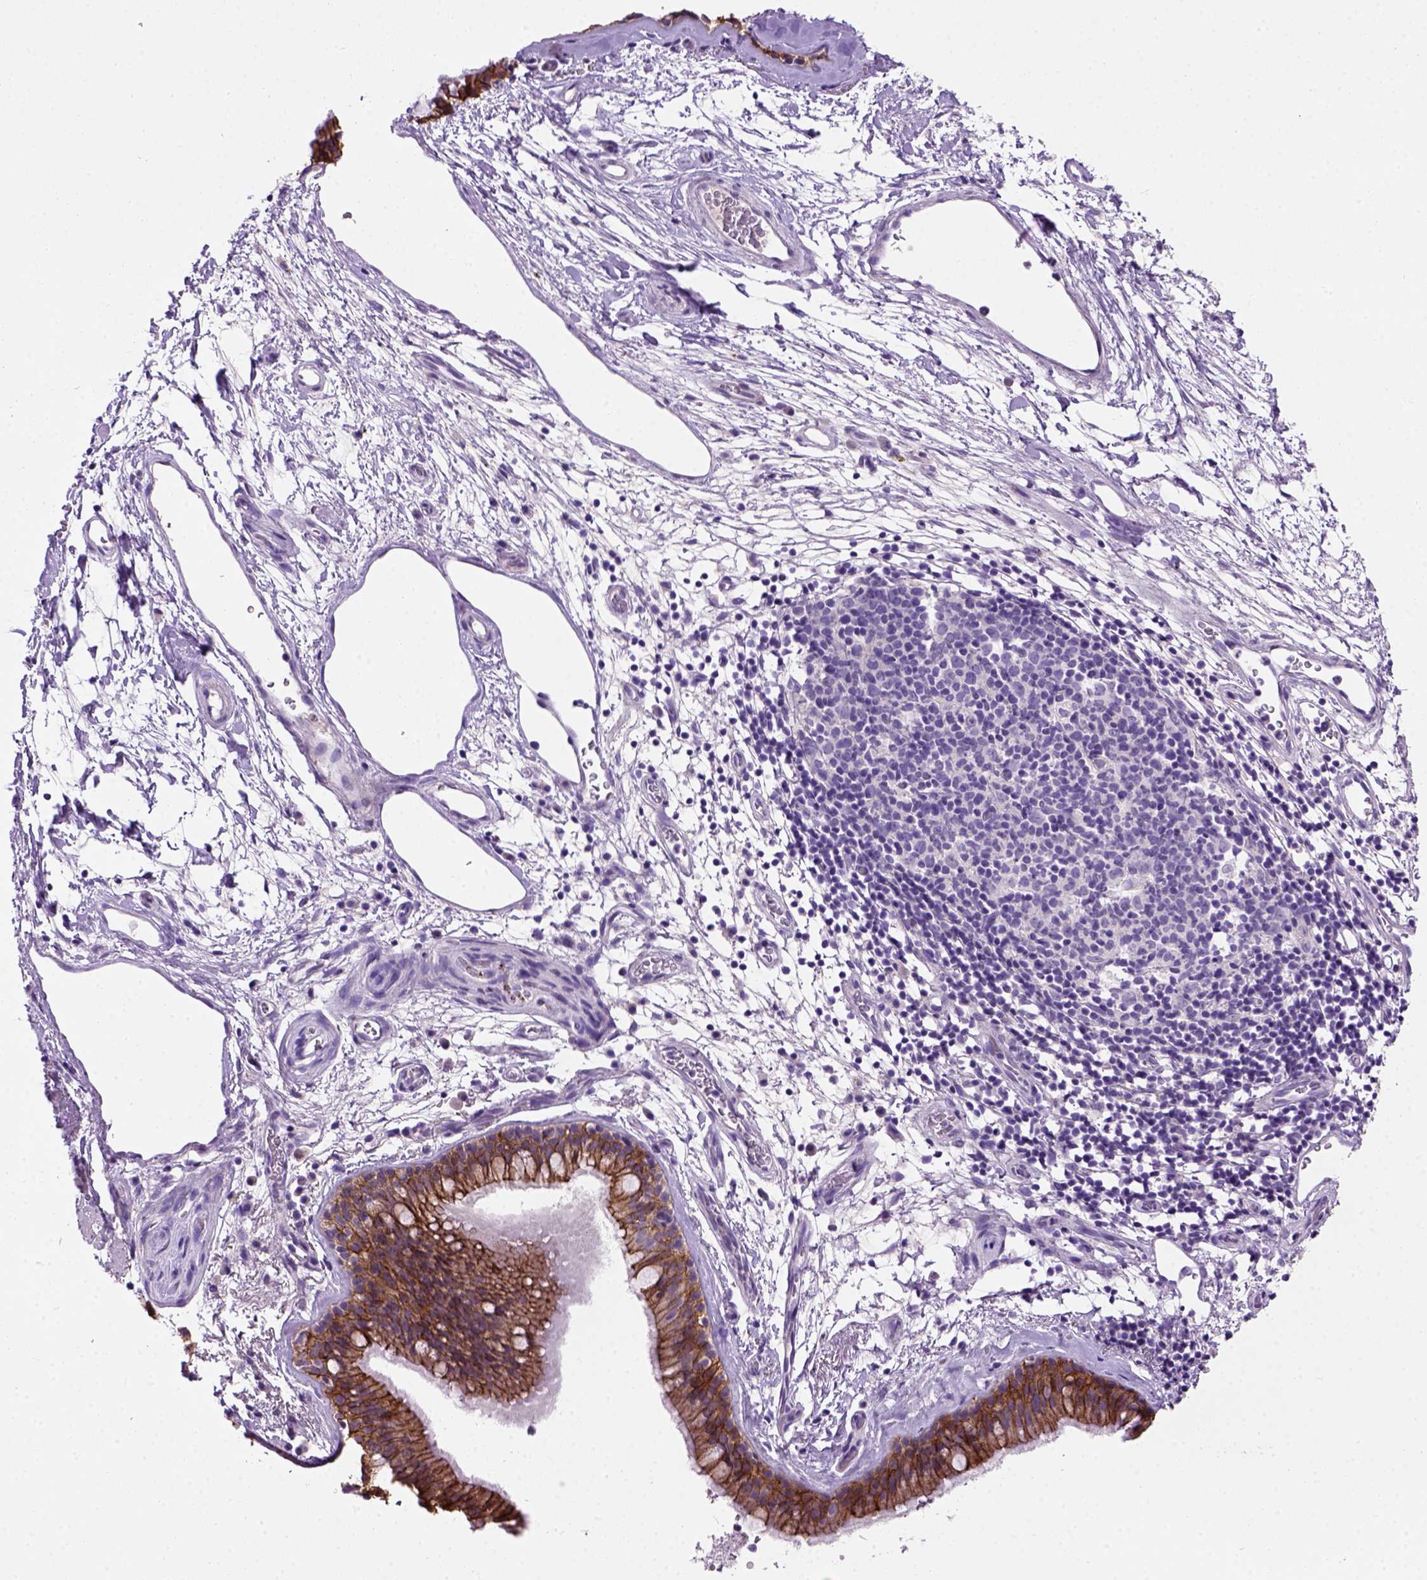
{"staining": {"intensity": "strong", "quantity": ">75%", "location": "cytoplasmic/membranous"}, "tissue": "bronchus", "cell_type": "Respiratory epithelial cells", "image_type": "normal", "snomed": [{"axis": "morphology", "description": "Normal tissue, NOS"}, {"axis": "topography", "description": "Cartilage tissue"}, {"axis": "topography", "description": "Bronchus"}], "caption": "Immunohistochemistry (IHC) of normal bronchus reveals high levels of strong cytoplasmic/membranous staining in about >75% of respiratory epithelial cells.", "gene": "CDH1", "patient": {"sex": "male", "age": 58}}